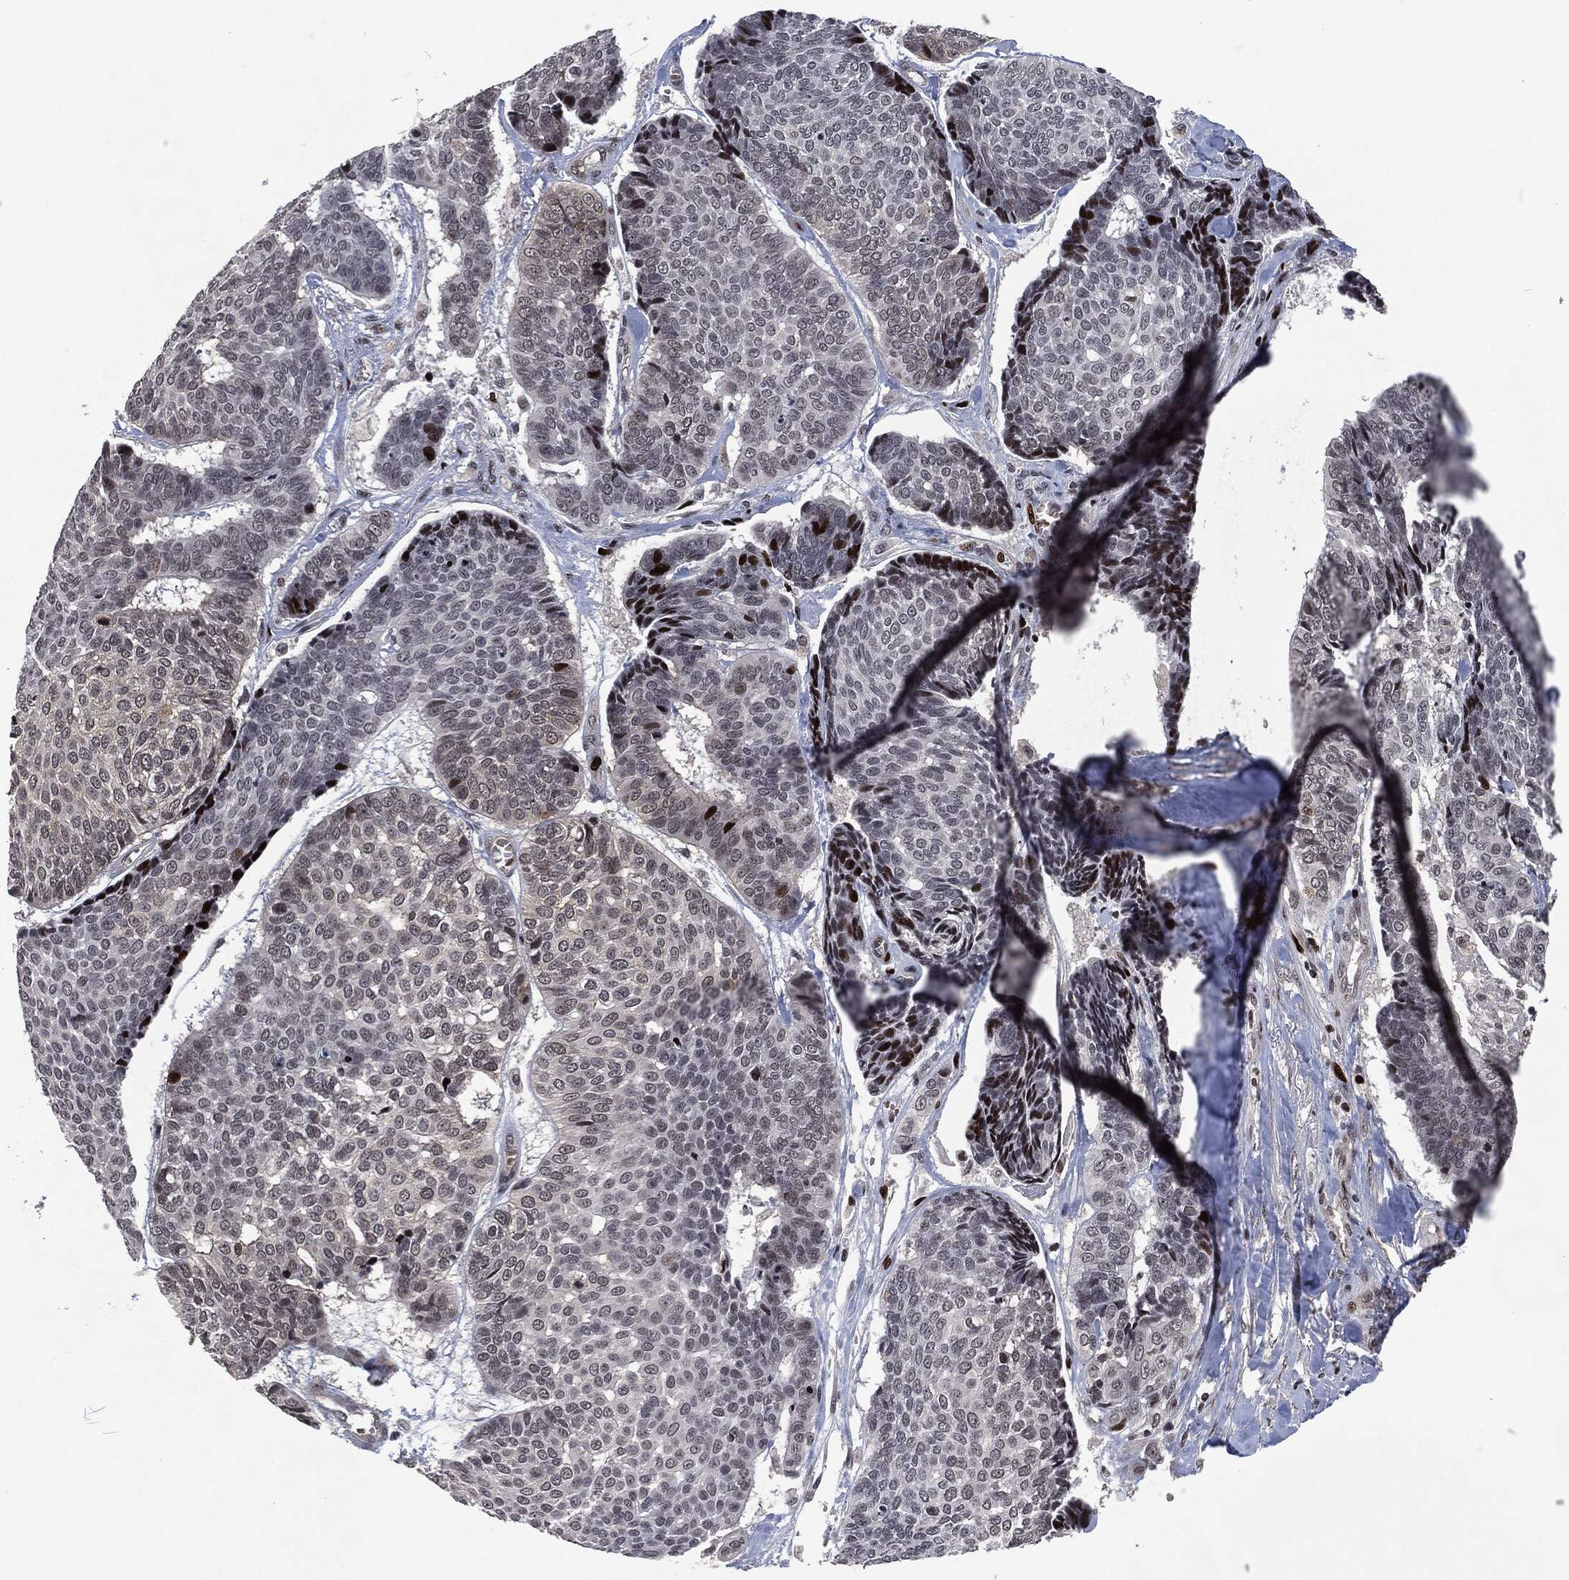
{"staining": {"intensity": "negative", "quantity": "none", "location": "none"}, "tissue": "skin cancer", "cell_type": "Tumor cells", "image_type": "cancer", "snomed": [{"axis": "morphology", "description": "Basal cell carcinoma"}, {"axis": "topography", "description": "Skin"}], "caption": "High magnification brightfield microscopy of skin cancer stained with DAB (brown) and counterstained with hematoxylin (blue): tumor cells show no significant staining.", "gene": "EGFR", "patient": {"sex": "male", "age": 86}}